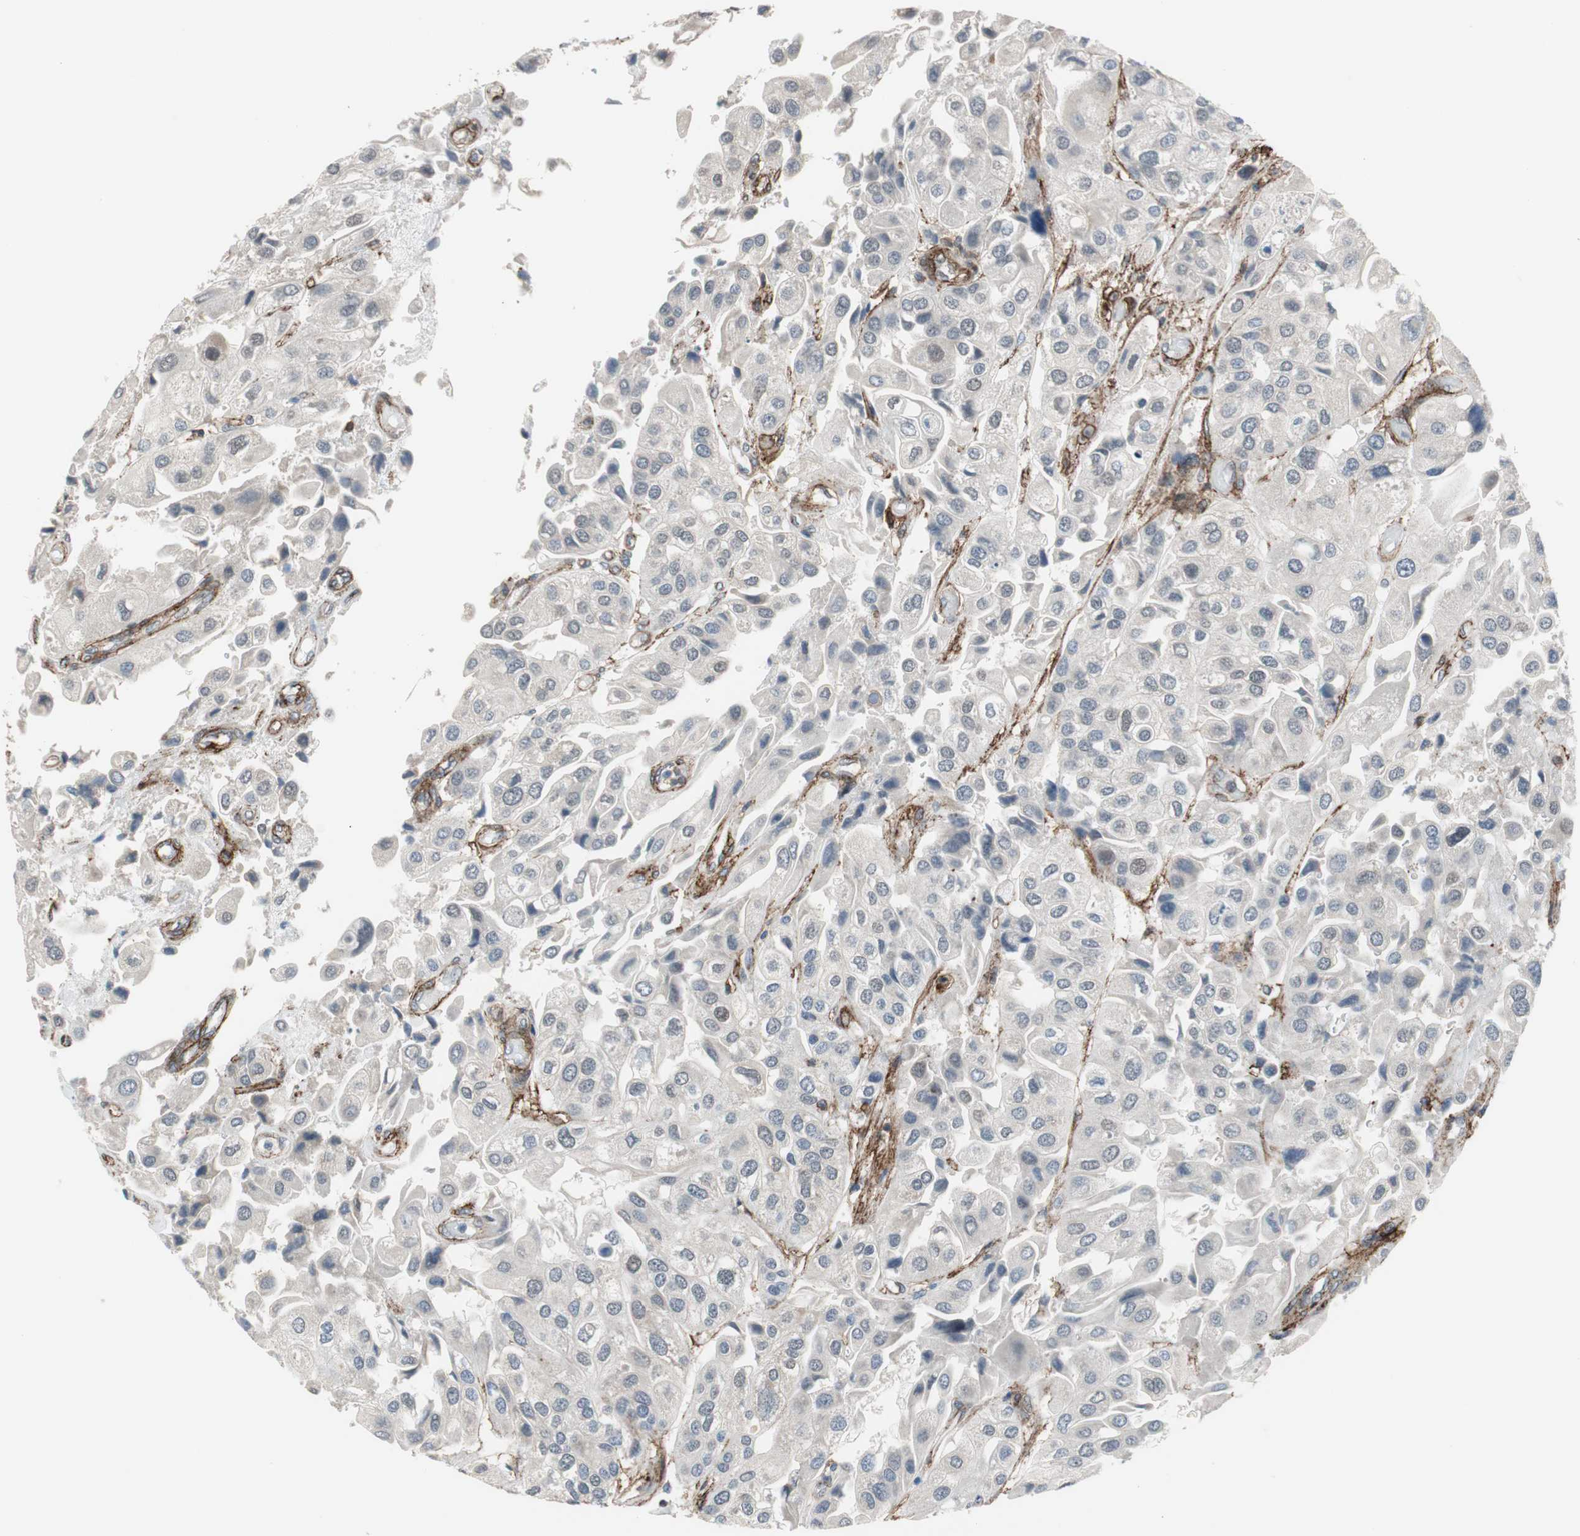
{"staining": {"intensity": "negative", "quantity": "none", "location": "none"}, "tissue": "urothelial cancer", "cell_type": "Tumor cells", "image_type": "cancer", "snomed": [{"axis": "morphology", "description": "Urothelial carcinoma, High grade"}, {"axis": "topography", "description": "Urinary bladder"}], "caption": "Urothelial cancer stained for a protein using immunohistochemistry displays no positivity tumor cells.", "gene": "GRHL1", "patient": {"sex": "female", "age": 64}}